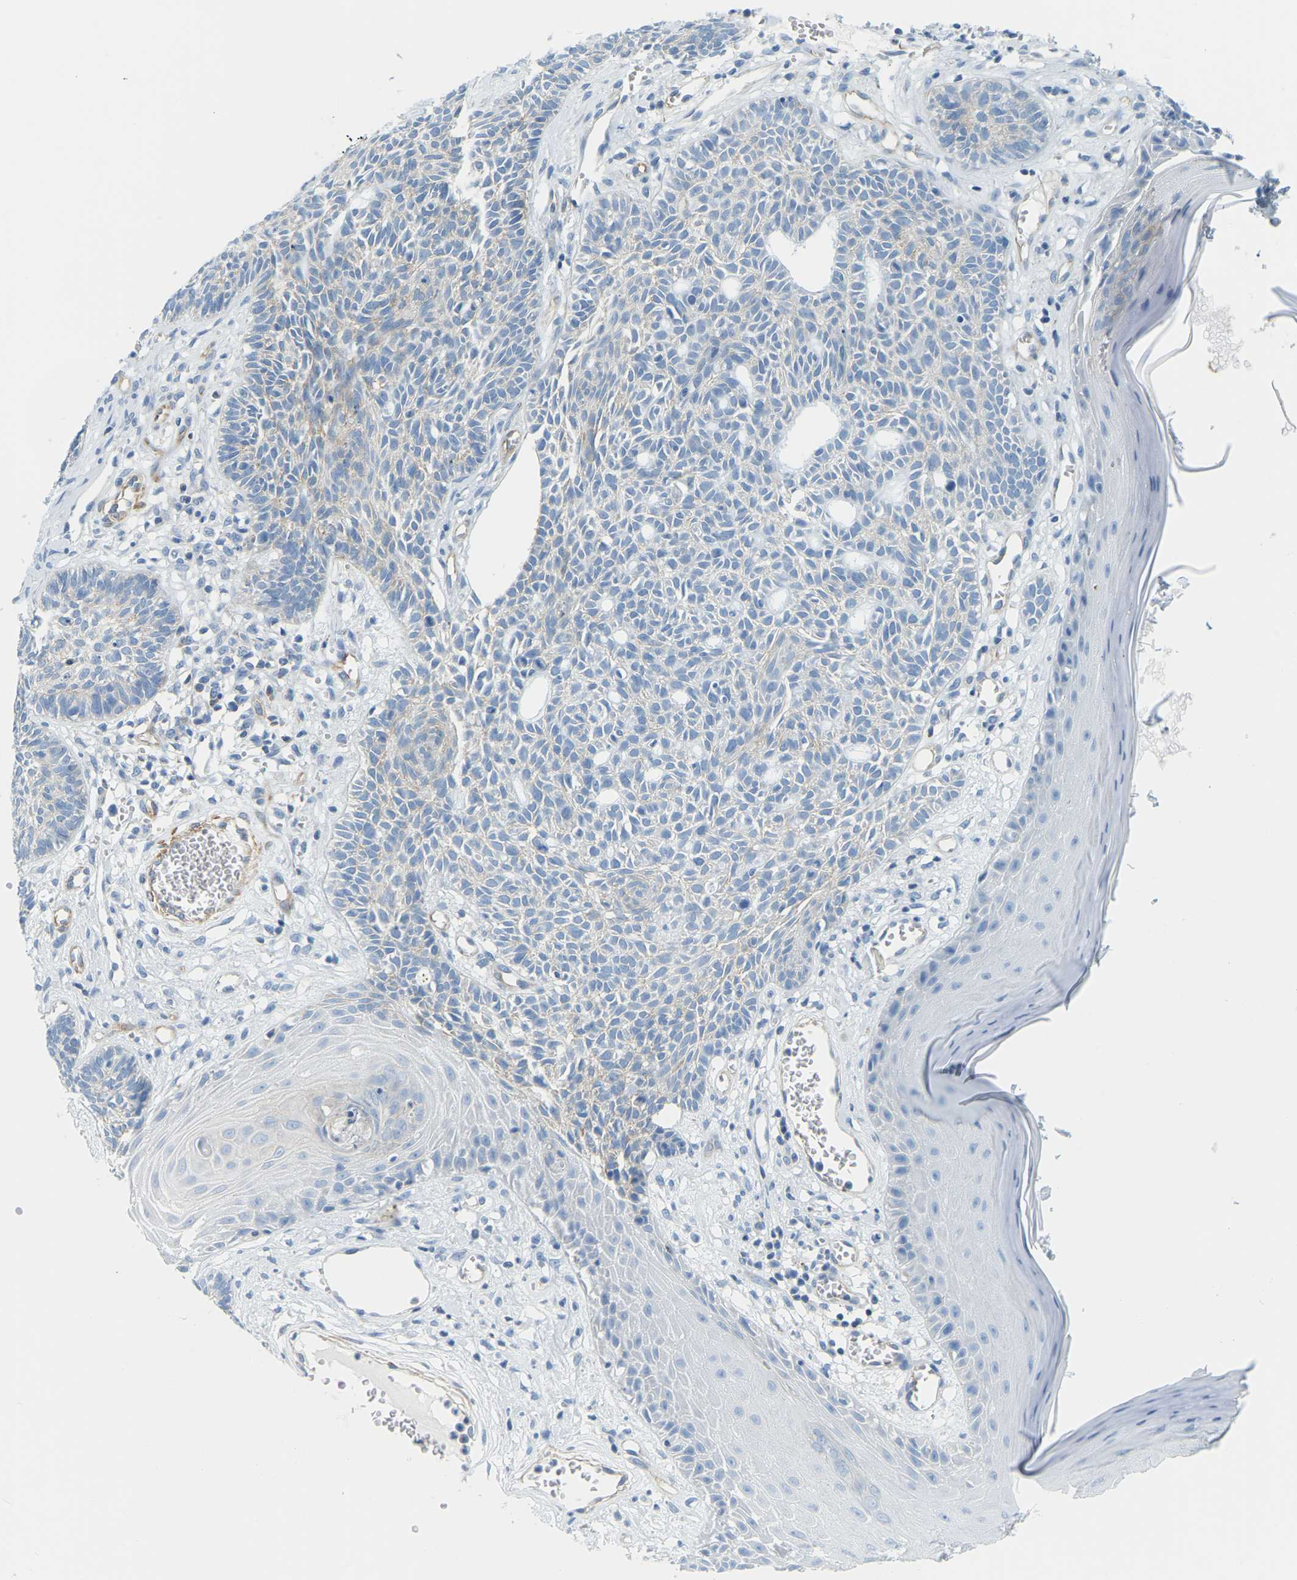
{"staining": {"intensity": "negative", "quantity": "none", "location": "none"}, "tissue": "skin cancer", "cell_type": "Tumor cells", "image_type": "cancer", "snomed": [{"axis": "morphology", "description": "Basal cell carcinoma"}, {"axis": "topography", "description": "Skin"}], "caption": "Skin basal cell carcinoma was stained to show a protein in brown. There is no significant positivity in tumor cells.", "gene": "MYL3", "patient": {"sex": "male", "age": 67}}